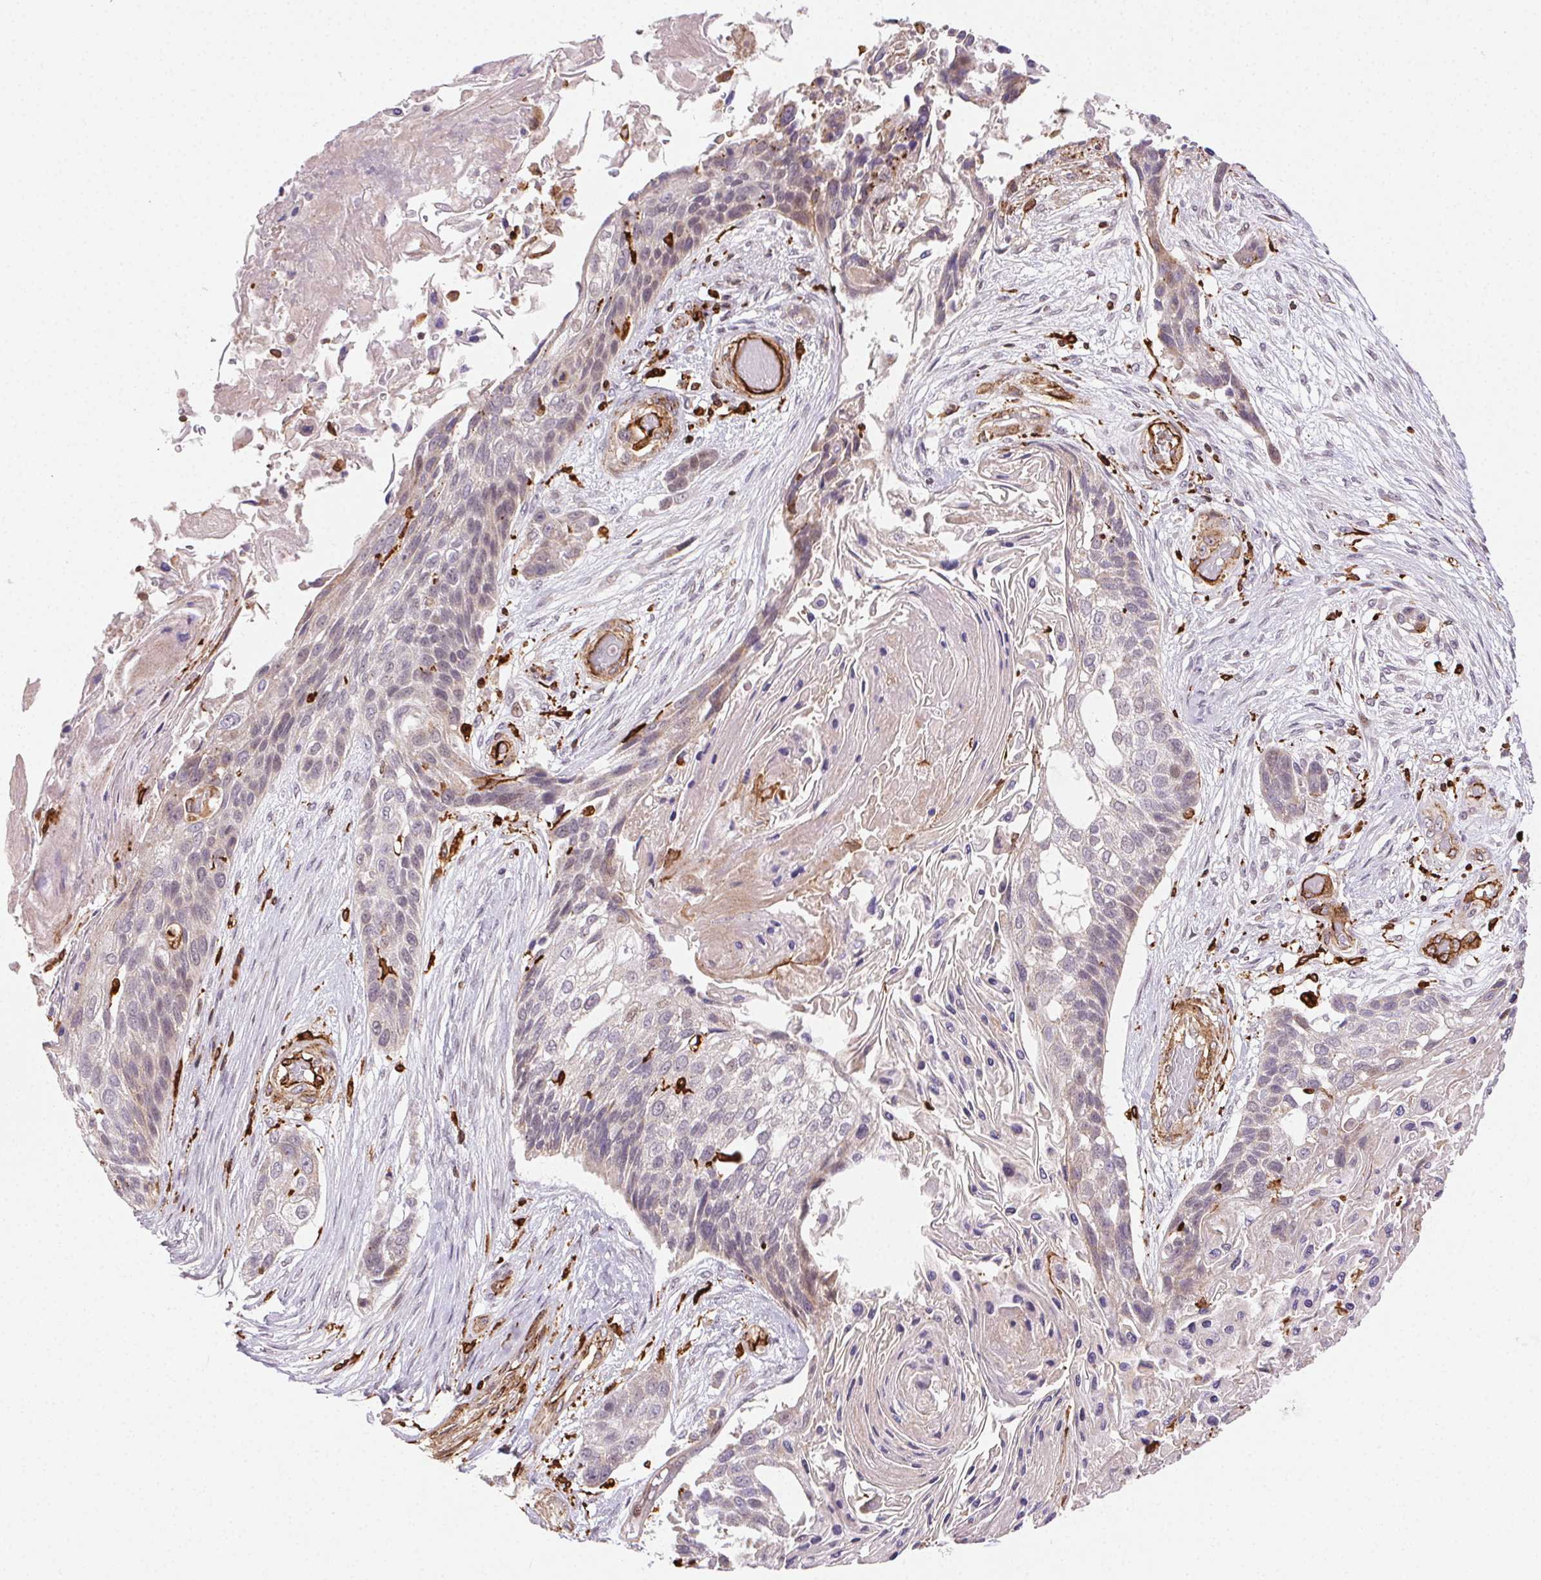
{"staining": {"intensity": "negative", "quantity": "none", "location": "none"}, "tissue": "lung cancer", "cell_type": "Tumor cells", "image_type": "cancer", "snomed": [{"axis": "morphology", "description": "Squamous cell carcinoma, NOS"}, {"axis": "topography", "description": "Lung"}], "caption": "High power microscopy micrograph of an immunohistochemistry (IHC) histopathology image of squamous cell carcinoma (lung), revealing no significant expression in tumor cells.", "gene": "RNASET2", "patient": {"sex": "male", "age": 69}}